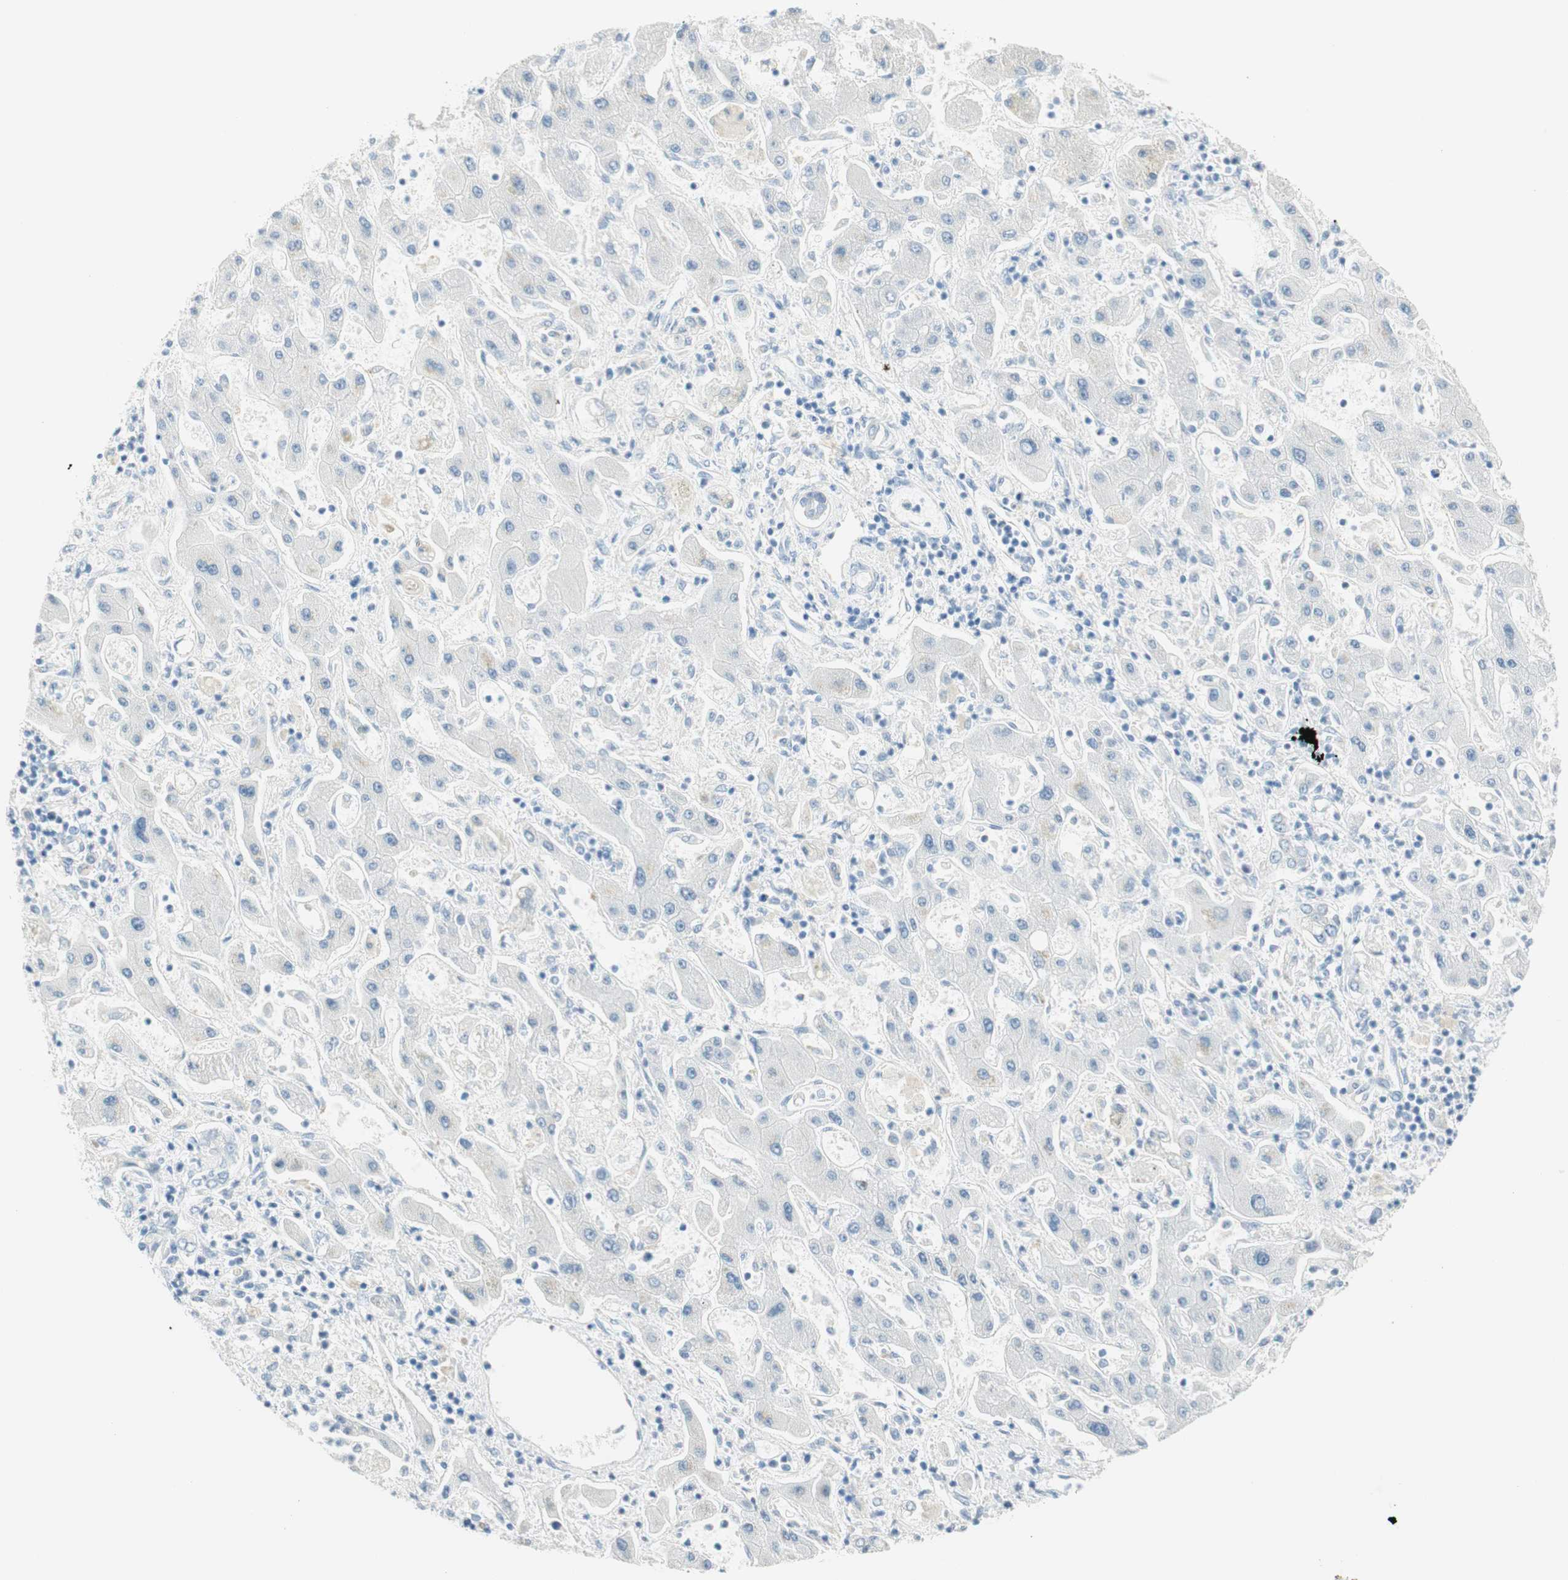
{"staining": {"intensity": "negative", "quantity": "none", "location": "none"}, "tissue": "liver cancer", "cell_type": "Tumor cells", "image_type": "cancer", "snomed": [{"axis": "morphology", "description": "Cholangiocarcinoma"}, {"axis": "topography", "description": "Liver"}], "caption": "High power microscopy image of an IHC image of liver cancer (cholangiocarcinoma), revealing no significant positivity in tumor cells.", "gene": "MLLT10", "patient": {"sex": "male", "age": 50}}